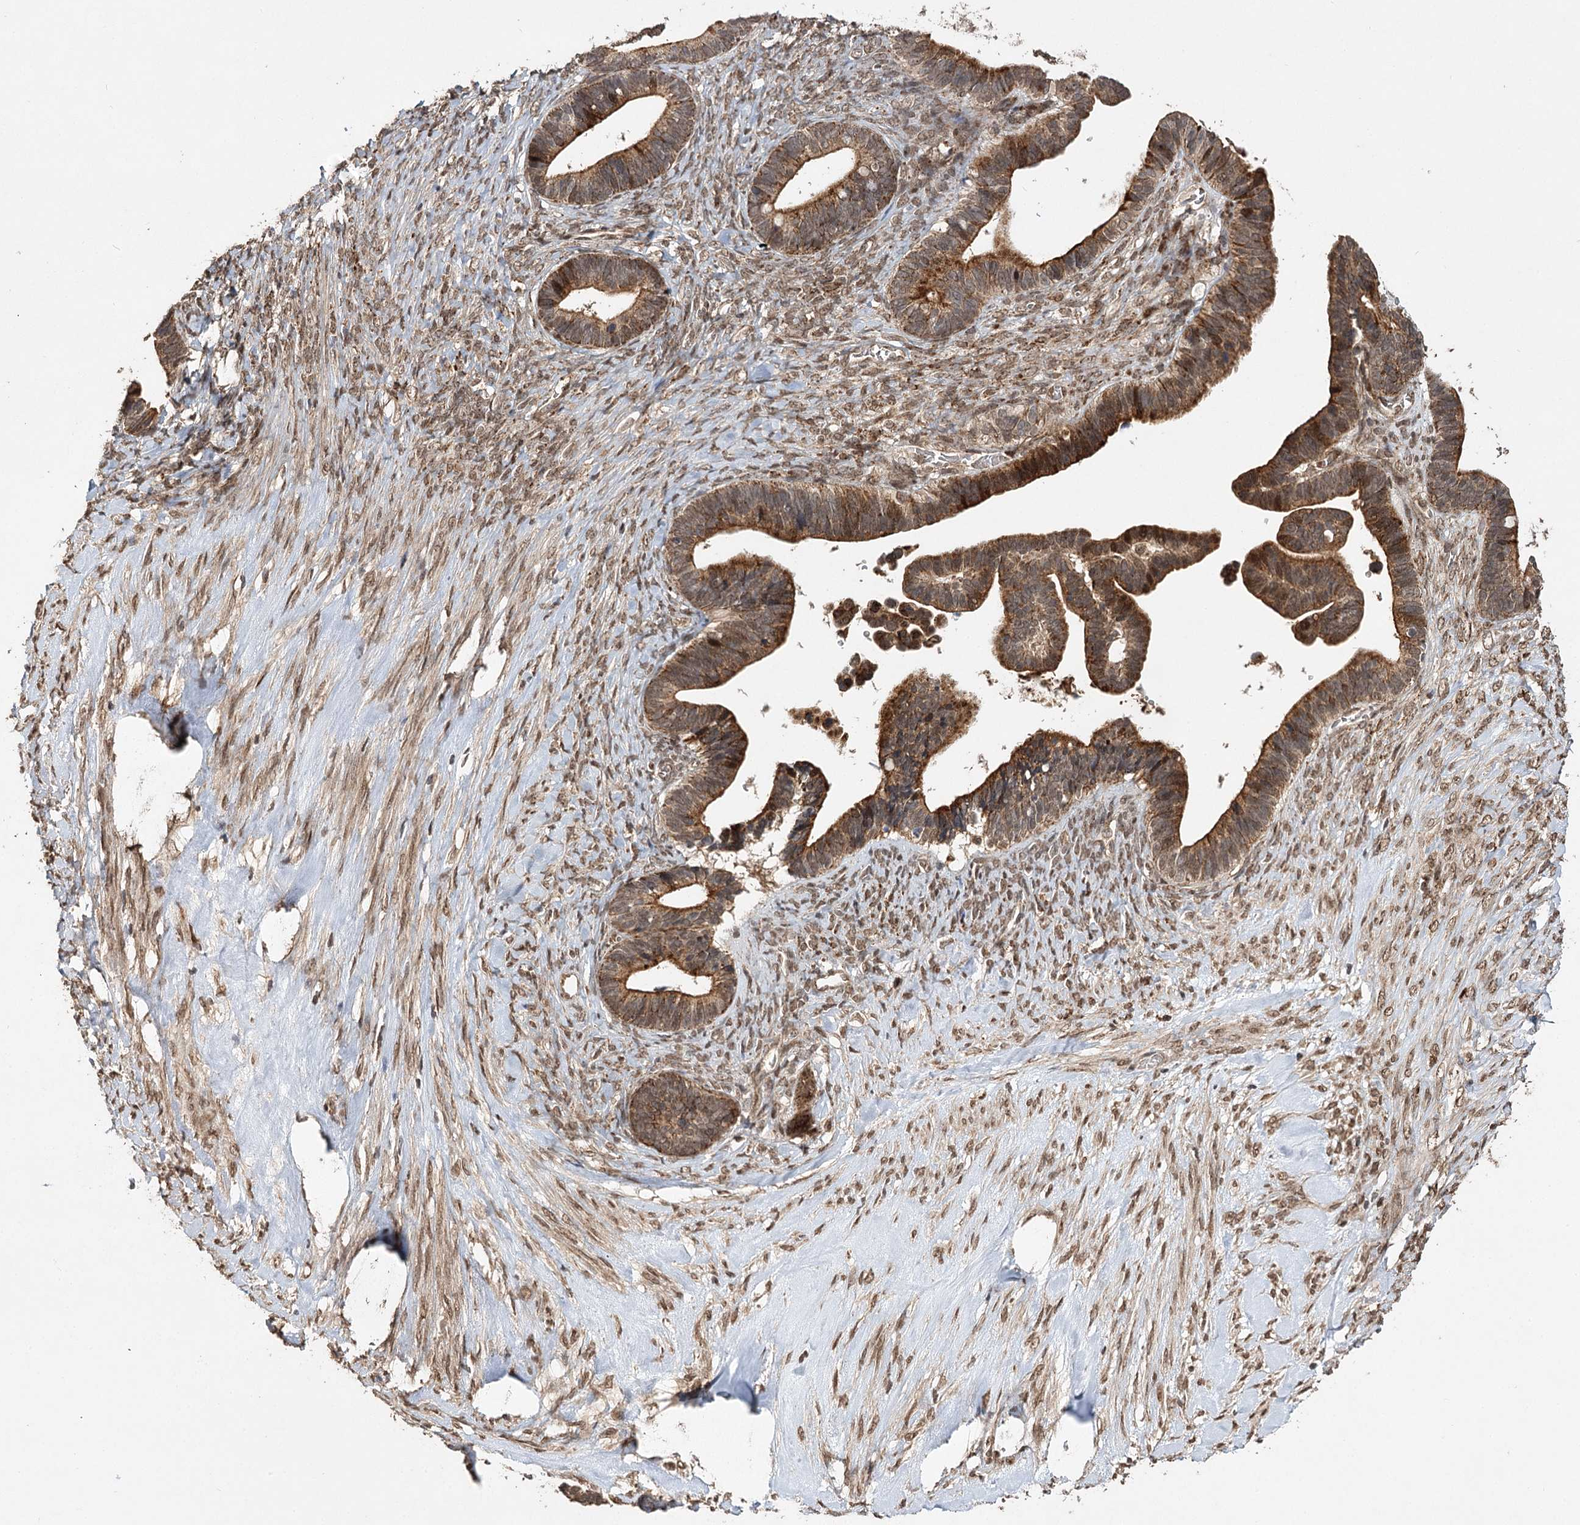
{"staining": {"intensity": "moderate", "quantity": ">75%", "location": "cytoplasmic/membranous"}, "tissue": "ovarian cancer", "cell_type": "Tumor cells", "image_type": "cancer", "snomed": [{"axis": "morphology", "description": "Cystadenocarcinoma, serous, NOS"}, {"axis": "topography", "description": "Ovary"}], "caption": "This micrograph reveals ovarian cancer (serous cystadenocarcinoma) stained with immunohistochemistry to label a protein in brown. The cytoplasmic/membranous of tumor cells show moderate positivity for the protein. Nuclei are counter-stained blue.", "gene": "ZNRF3", "patient": {"sex": "female", "age": 56}}